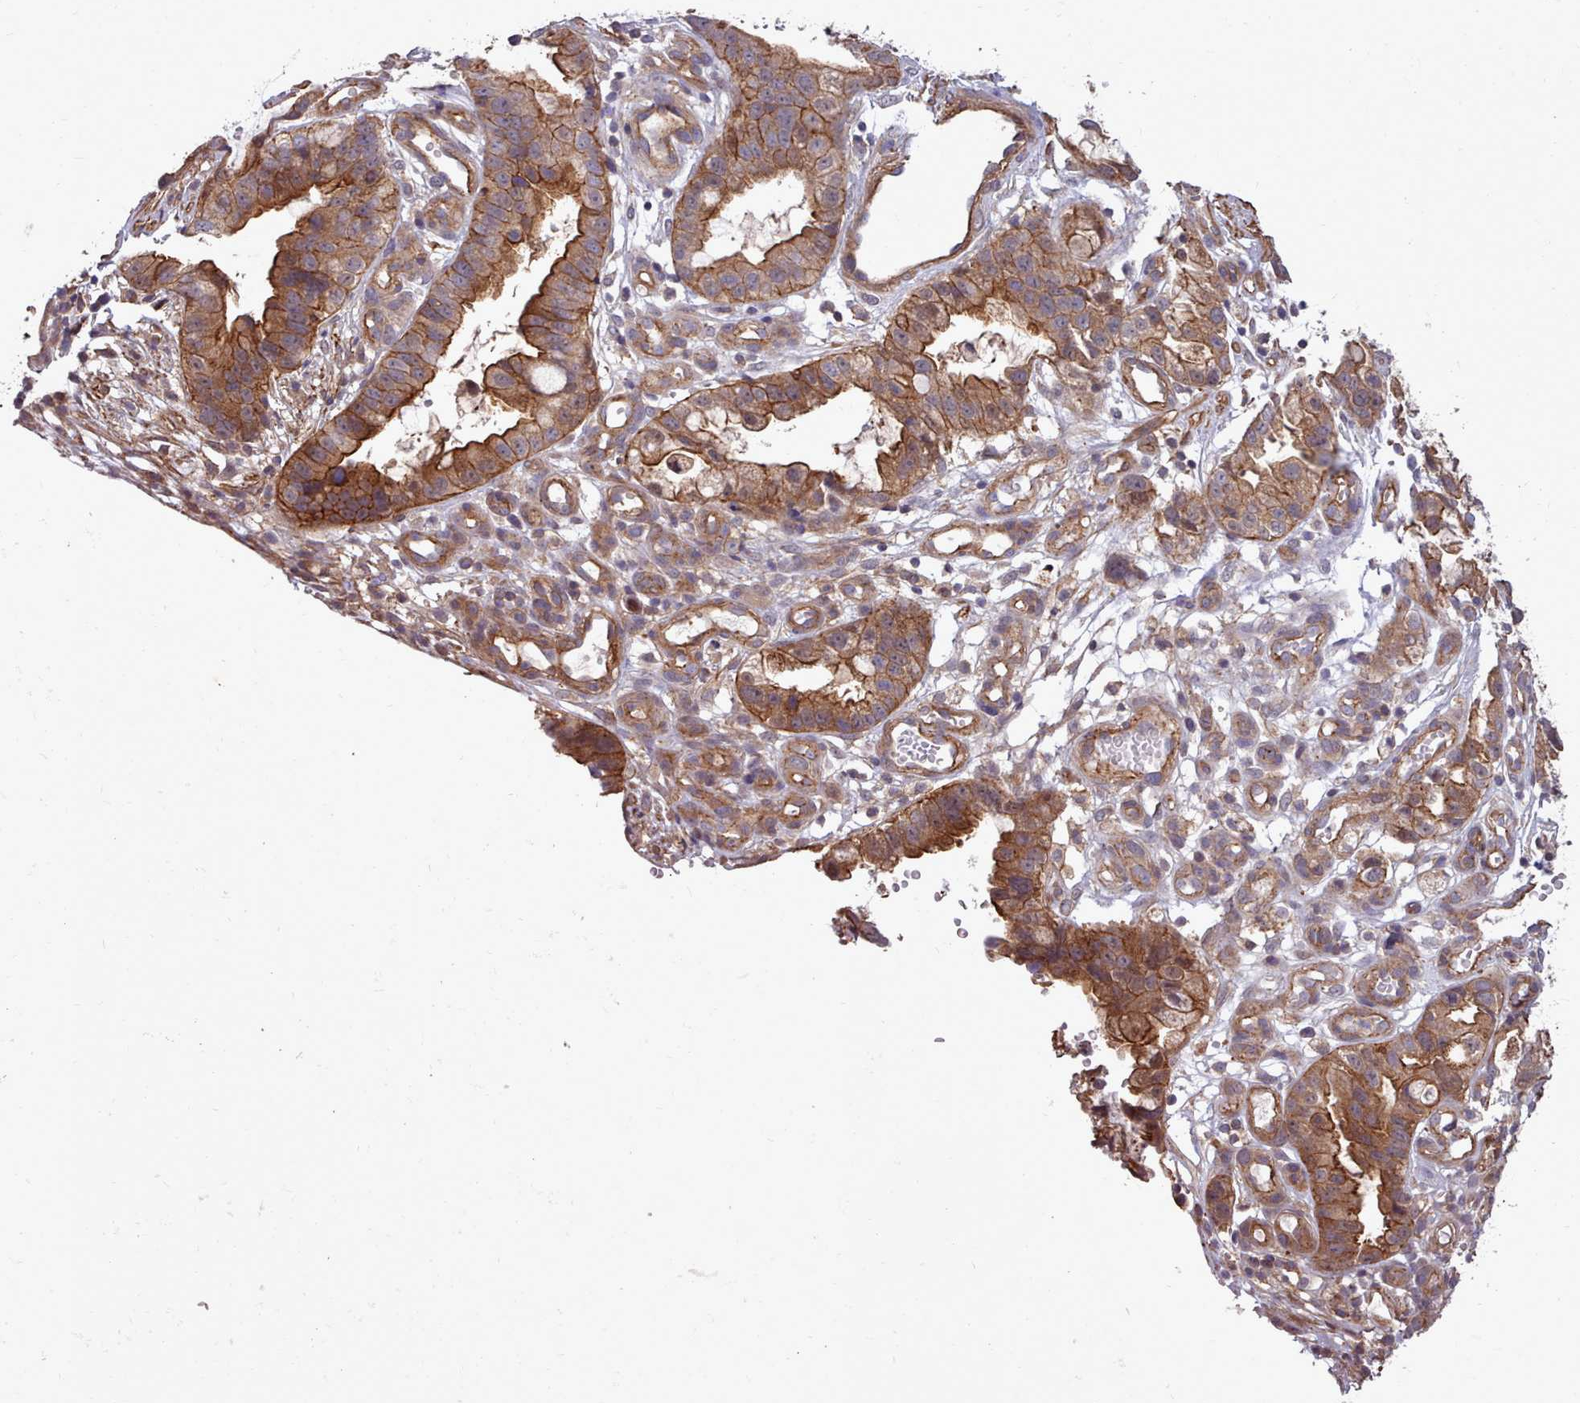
{"staining": {"intensity": "moderate", "quantity": ">75%", "location": "cytoplasmic/membranous"}, "tissue": "stomach cancer", "cell_type": "Tumor cells", "image_type": "cancer", "snomed": [{"axis": "morphology", "description": "Adenocarcinoma, NOS"}, {"axis": "topography", "description": "Stomach"}], "caption": "The histopathology image exhibits staining of adenocarcinoma (stomach), revealing moderate cytoplasmic/membranous protein expression (brown color) within tumor cells.", "gene": "STUB1", "patient": {"sex": "male", "age": 55}}